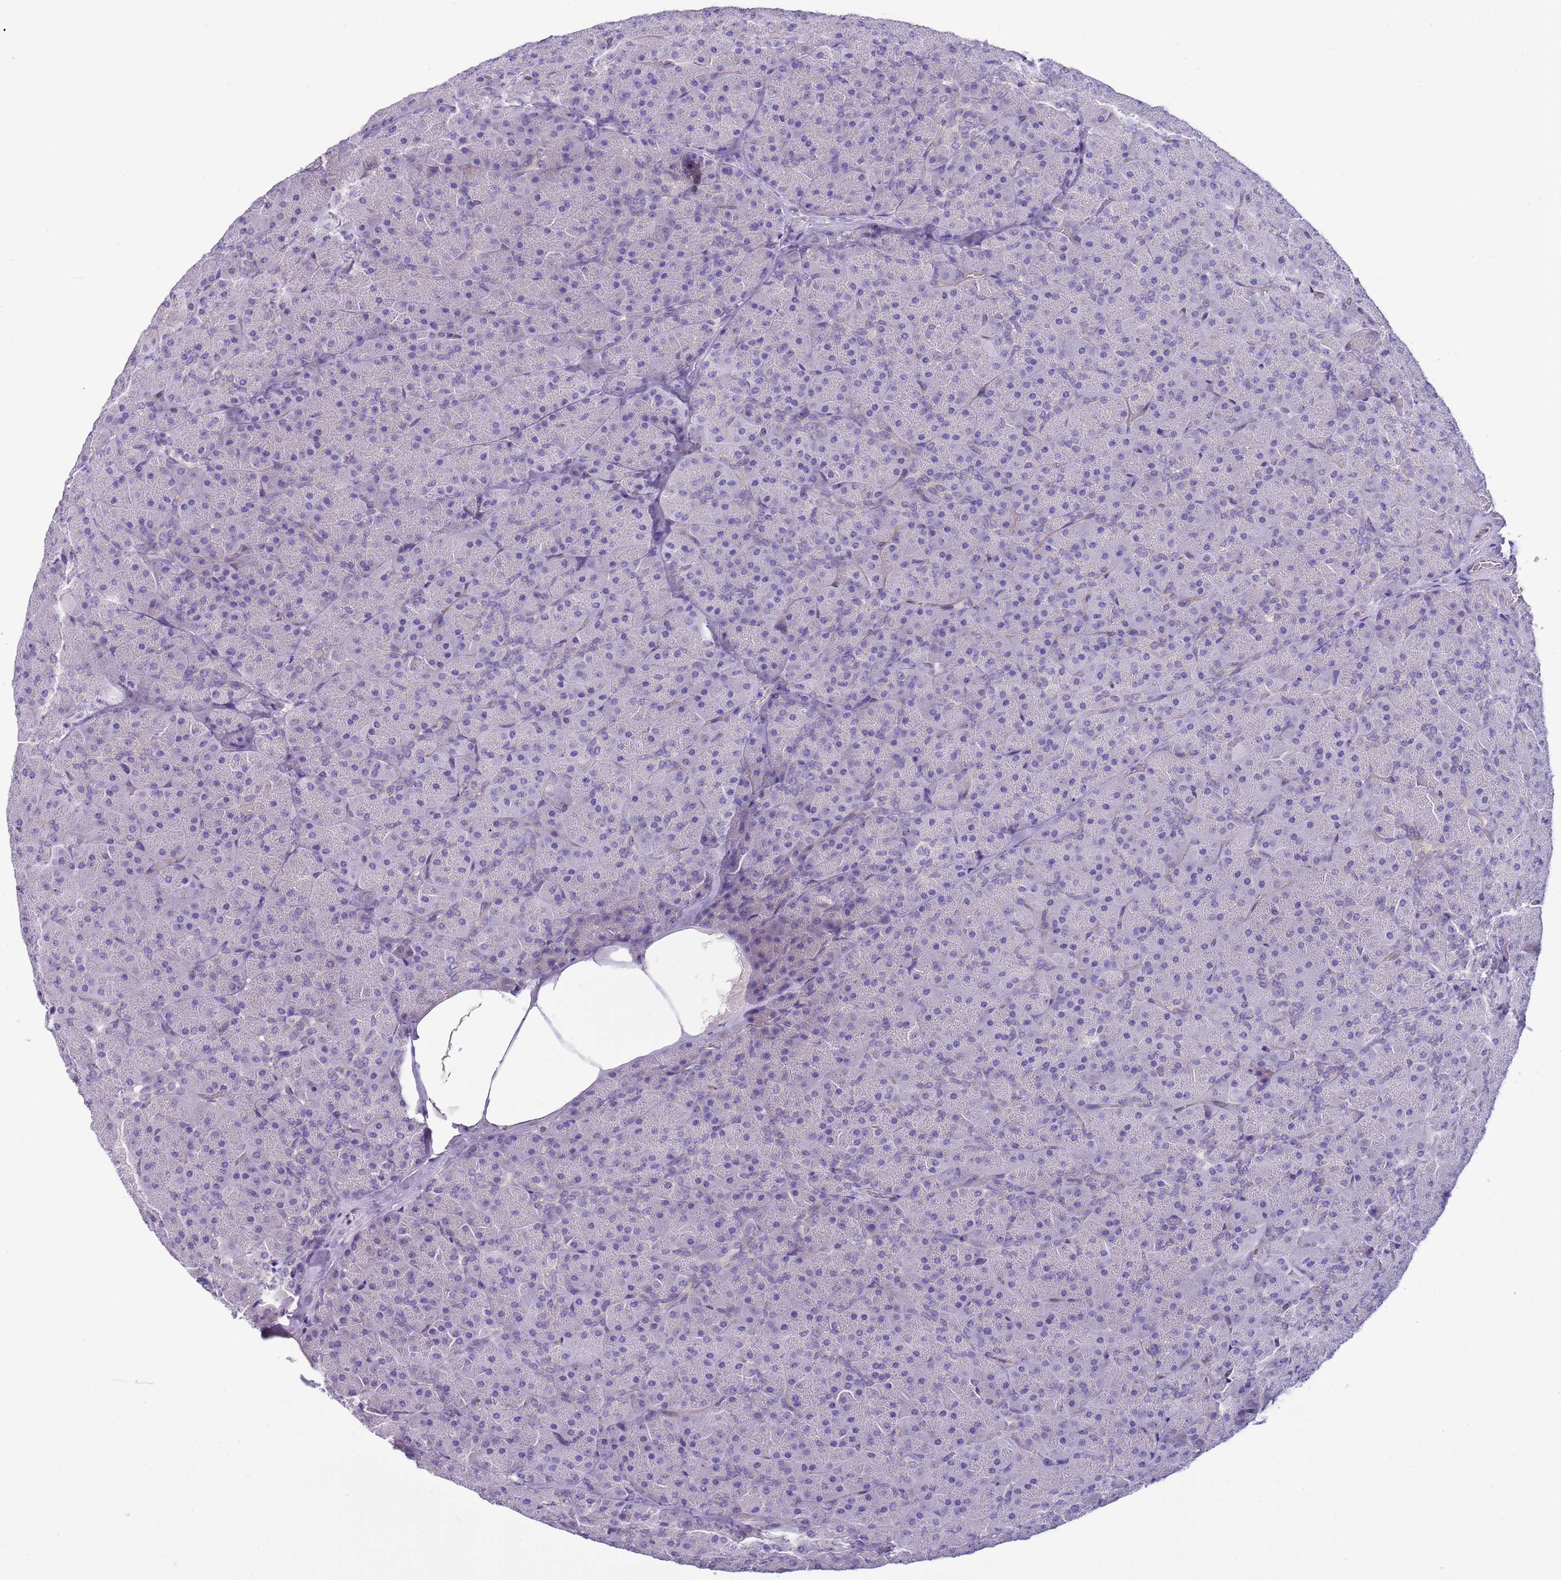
{"staining": {"intensity": "negative", "quantity": "none", "location": "none"}, "tissue": "pancreas", "cell_type": "Exocrine glandular cells", "image_type": "normal", "snomed": [{"axis": "morphology", "description": "Normal tissue, NOS"}, {"axis": "topography", "description": "Pancreas"}], "caption": "Exocrine glandular cells are negative for brown protein staining in normal pancreas. (Immunohistochemistry (ihc), brightfield microscopy, high magnification).", "gene": "BRMS1L", "patient": {"sex": "male", "age": 36}}